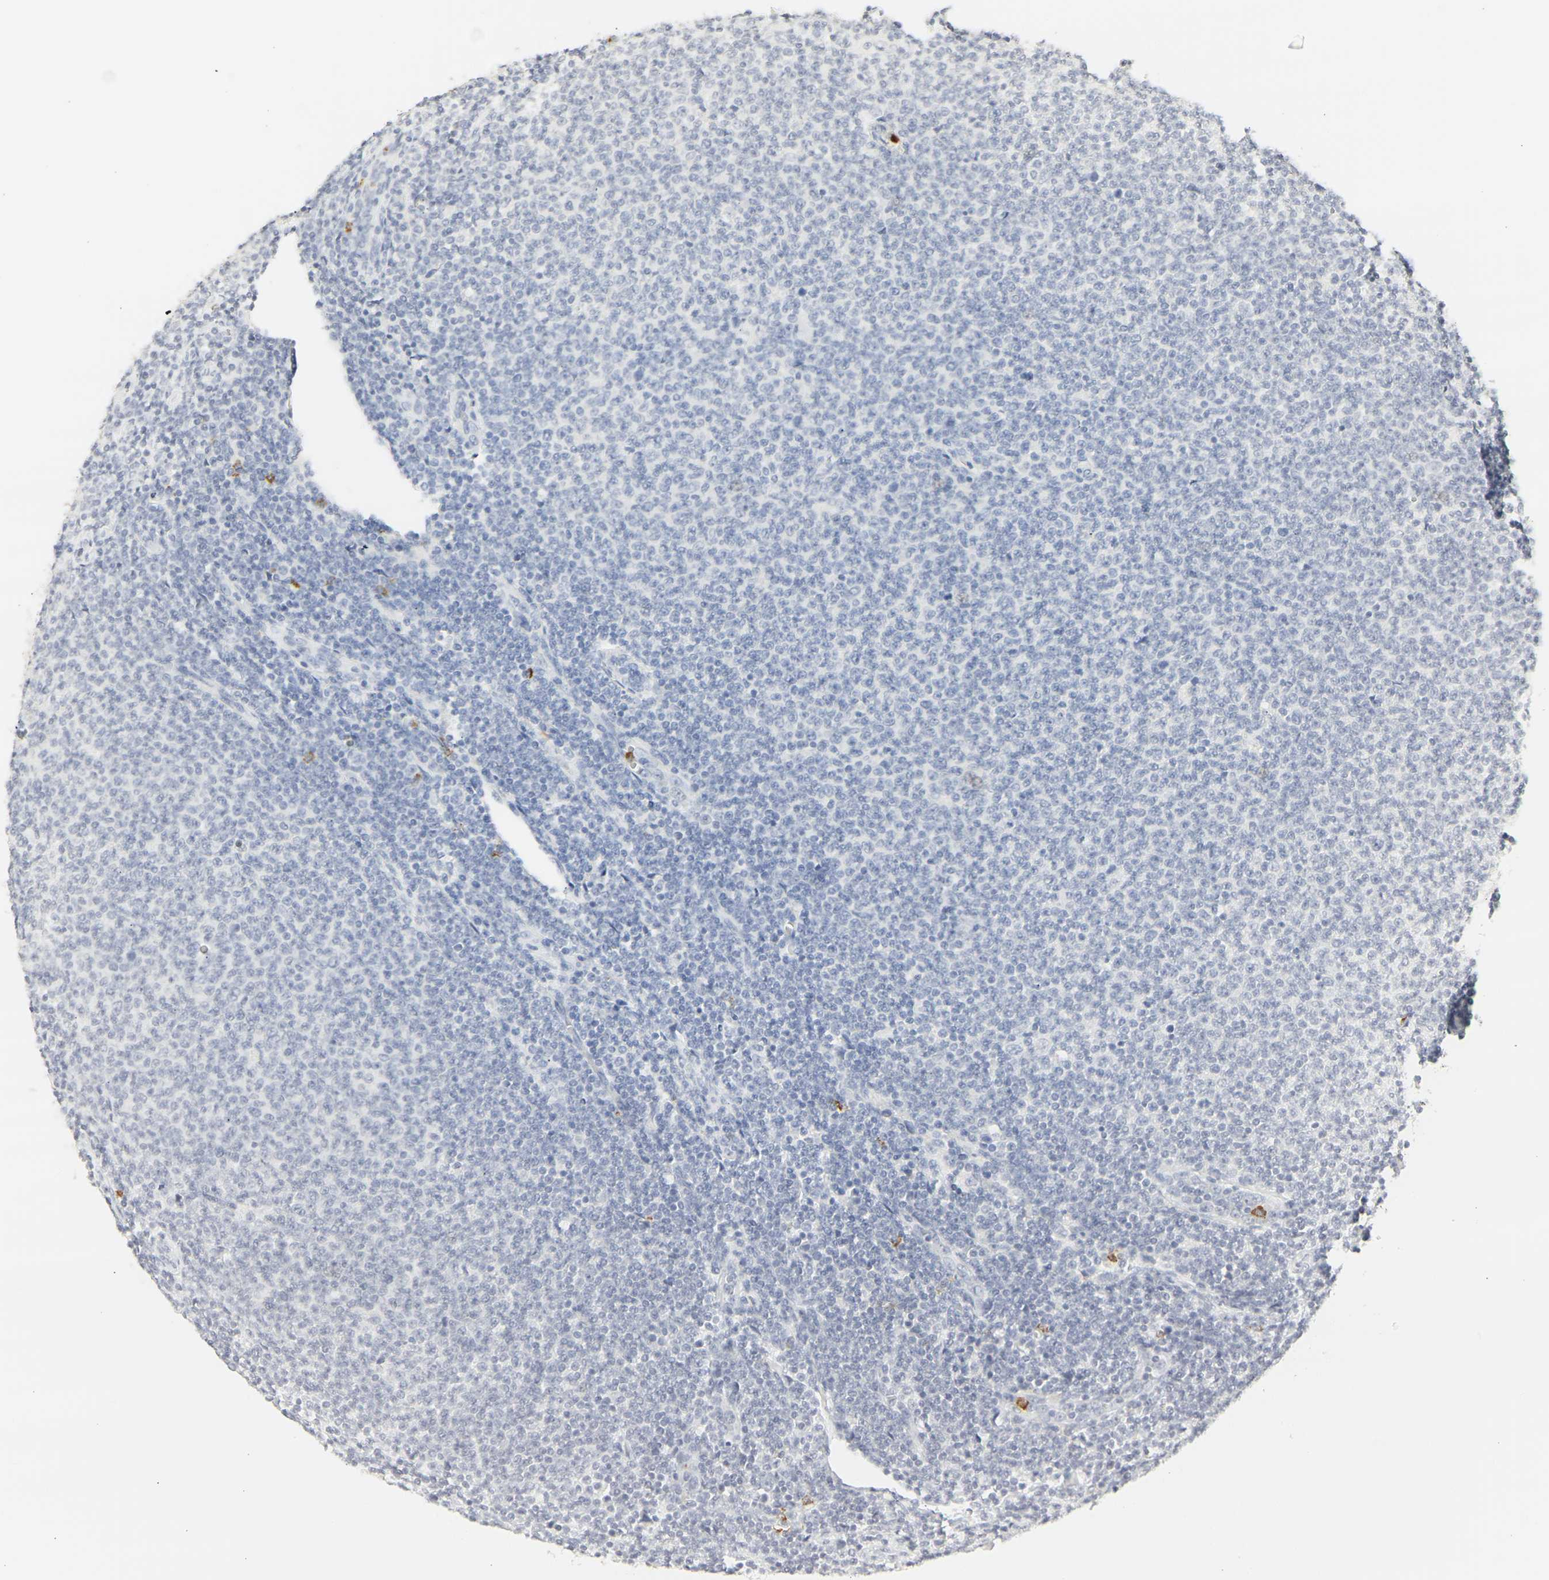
{"staining": {"intensity": "negative", "quantity": "none", "location": "none"}, "tissue": "lymphoma", "cell_type": "Tumor cells", "image_type": "cancer", "snomed": [{"axis": "morphology", "description": "Malignant lymphoma, non-Hodgkin's type, Low grade"}, {"axis": "topography", "description": "Lymph node"}], "caption": "This is an immunohistochemistry histopathology image of malignant lymphoma, non-Hodgkin's type (low-grade). There is no positivity in tumor cells.", "gene": "MPO", "patient": {"sex": "male", "age": 66}}